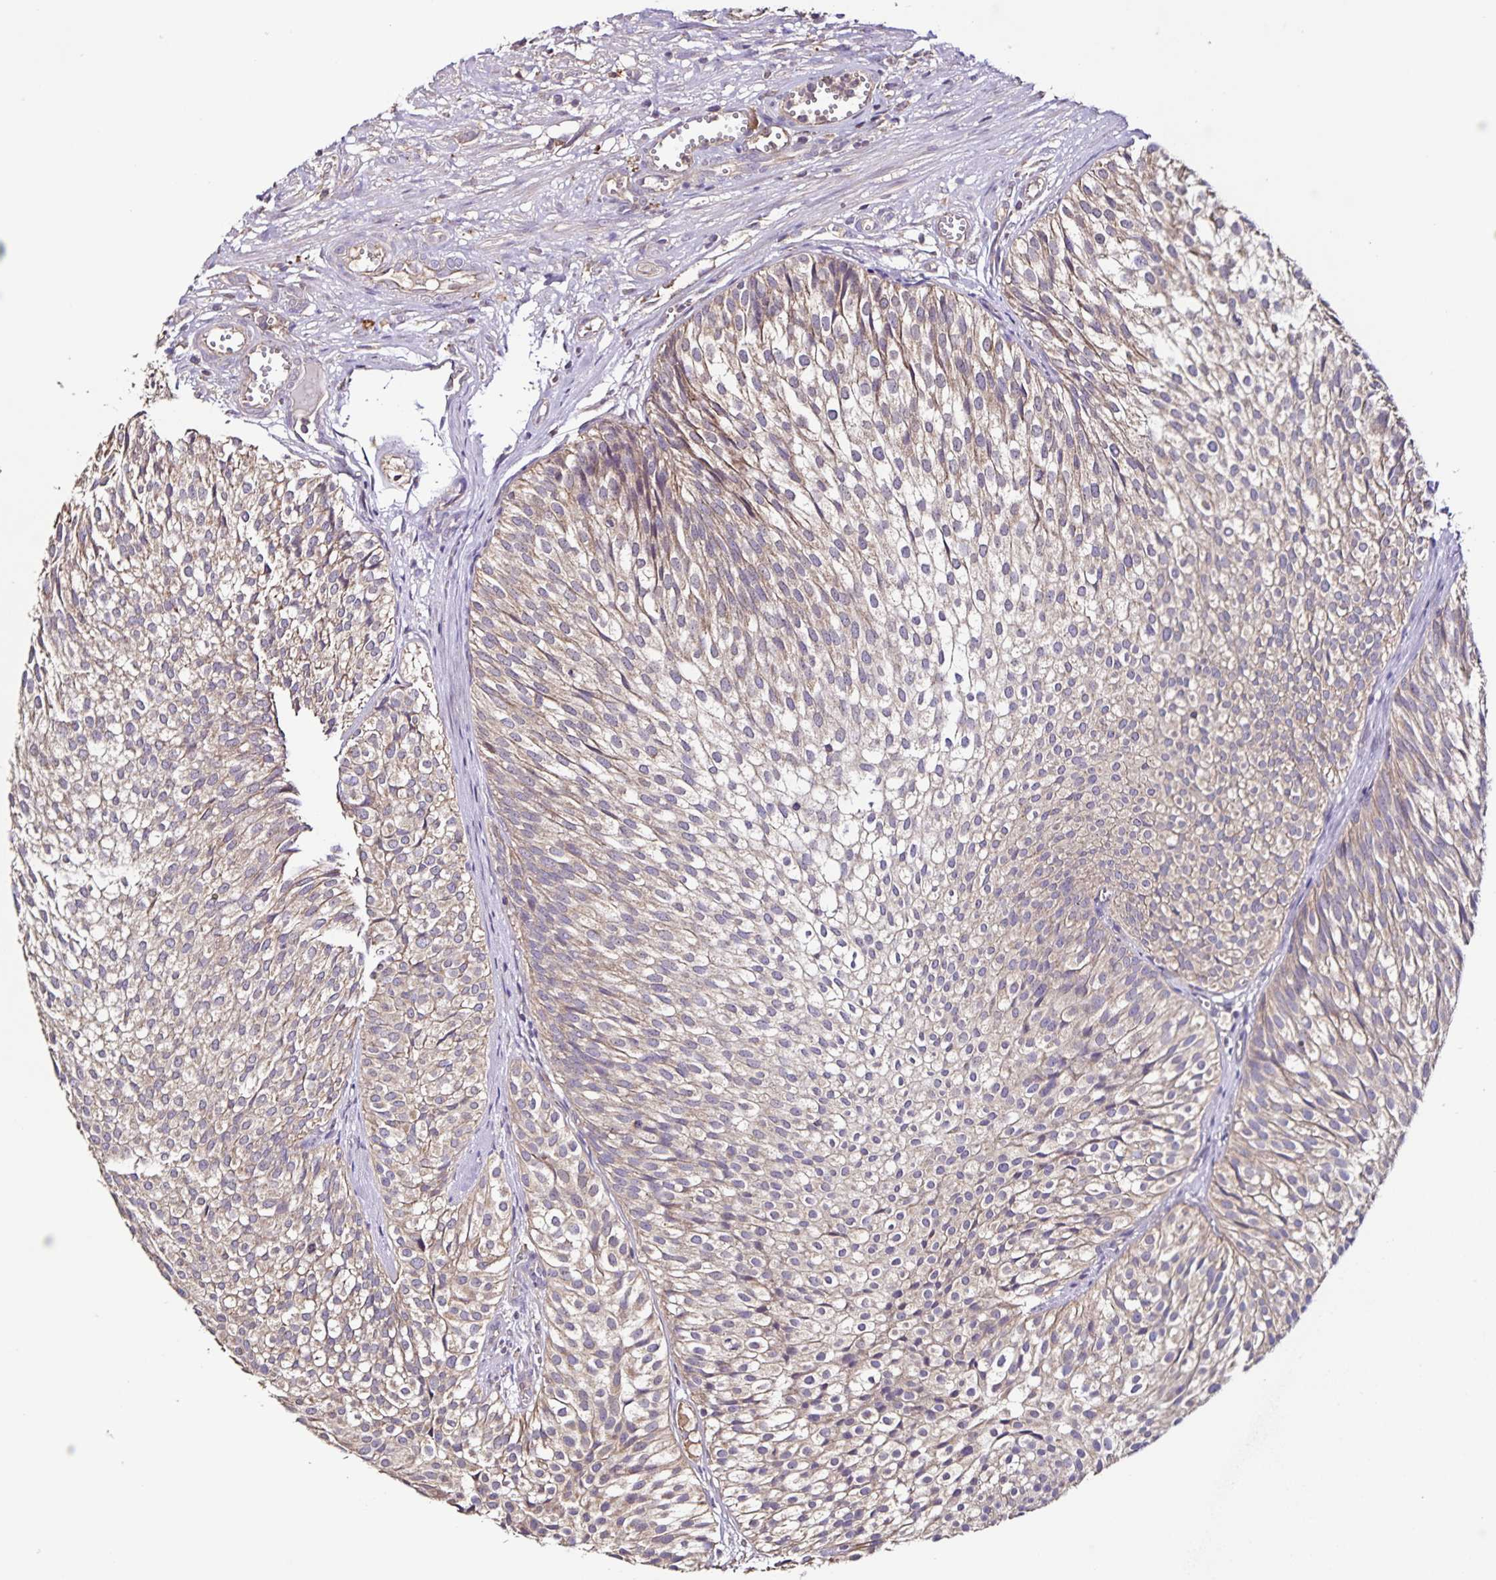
{"staining": {"intensity": "weak", "quantity": ">75%", "location": "cytoplasmic/membranous"}, "tissue": "urothelial cancer", "cell_type": "Tumor cells", "image_type": "cancer", "snomed": [{"axis": "morphology", "description": "Urothelial carcinoma, Low grade"}, {"axis": "topography", "description": "Urinary bladder"}], "caption": "The histopathology image shows staining of urothelial cancer, revealing weak cytoplasmic/membranous protein staining (brown color) within tumor cells.", "gene": "MAN1A1", "patient": {"sex": "male", "age": 91}}